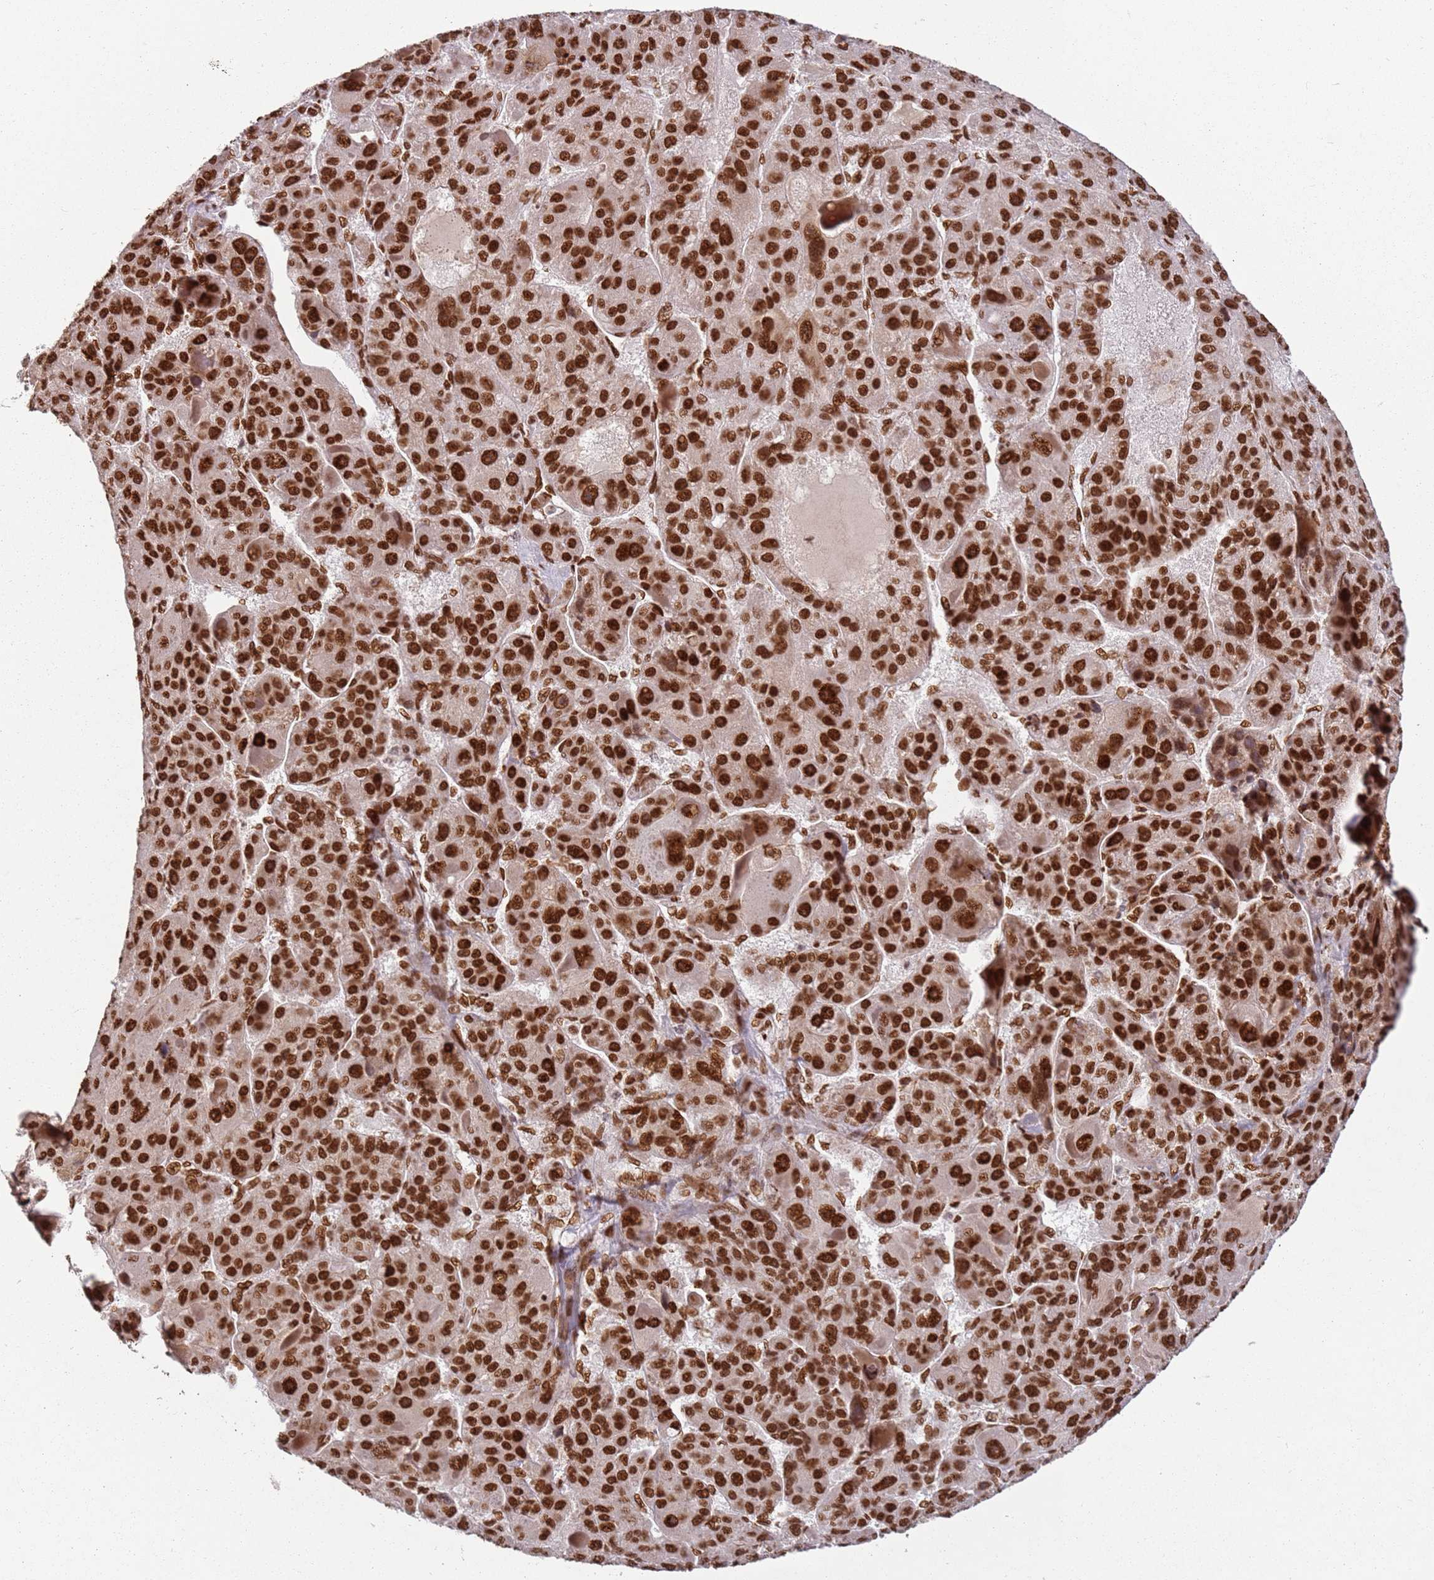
{"staining": {"intensity": "strong", "quantity": ">75%", "location": "nuclear"}, "tissue": "liver cancer", "cell_type": "Tumor cells", "image_type": "cancer", "snomed": [{"axis": "morphology", "description": "Carcinoma, Hepatocellular, NOS"}, {"axis": "topography", "description": "Liver"}], "caption": "There is high levels of strong nuclear positivity in tumor cells of liver hepatocellular carcinoma, as demonstrated by immunohistochemical staining (brown color).", "gene": "TENT4A", "patient": {"sex": "male", "age": 76}}